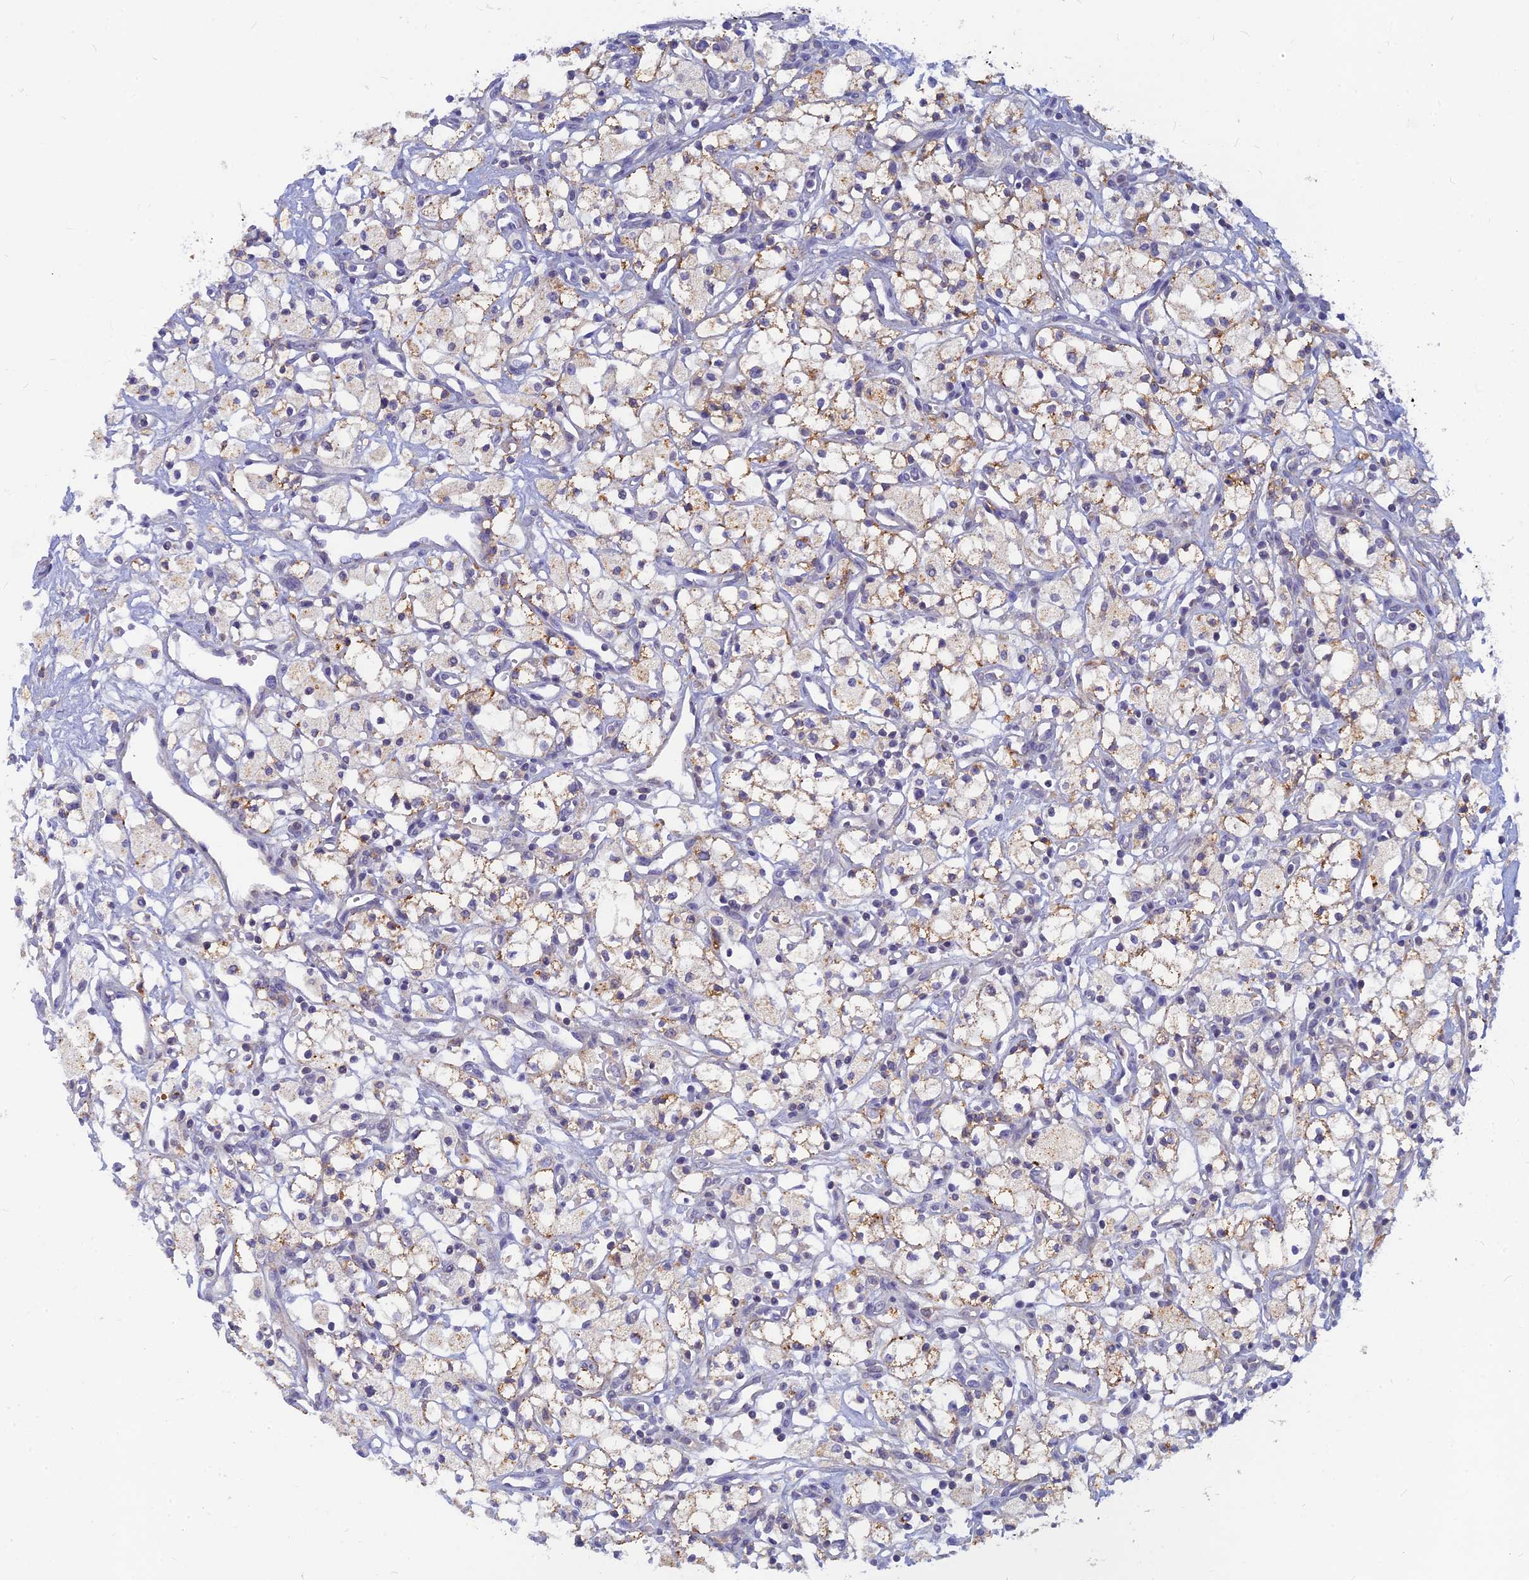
{"staining": {"intensity": "weak", "quantity": "25%-75%", "location": "cytoplasmic/membranous"}, "tissue": "renal cancer", "cell_type": "Tumor cells", "image_type": "cancer", "snomed": [{"axis": "morphology", "description": "Adenocarcinoma, NOS"}, {"axis": "topography", "description": "Kidney"}], "caption": "Tumor cells display weak cytoplasmic/membranous expression in approximately 25%-75% of cells in renal adenocarcinoma.", "gene": "CACNA1B", "patient": {"sex": "male", "age": 59}}